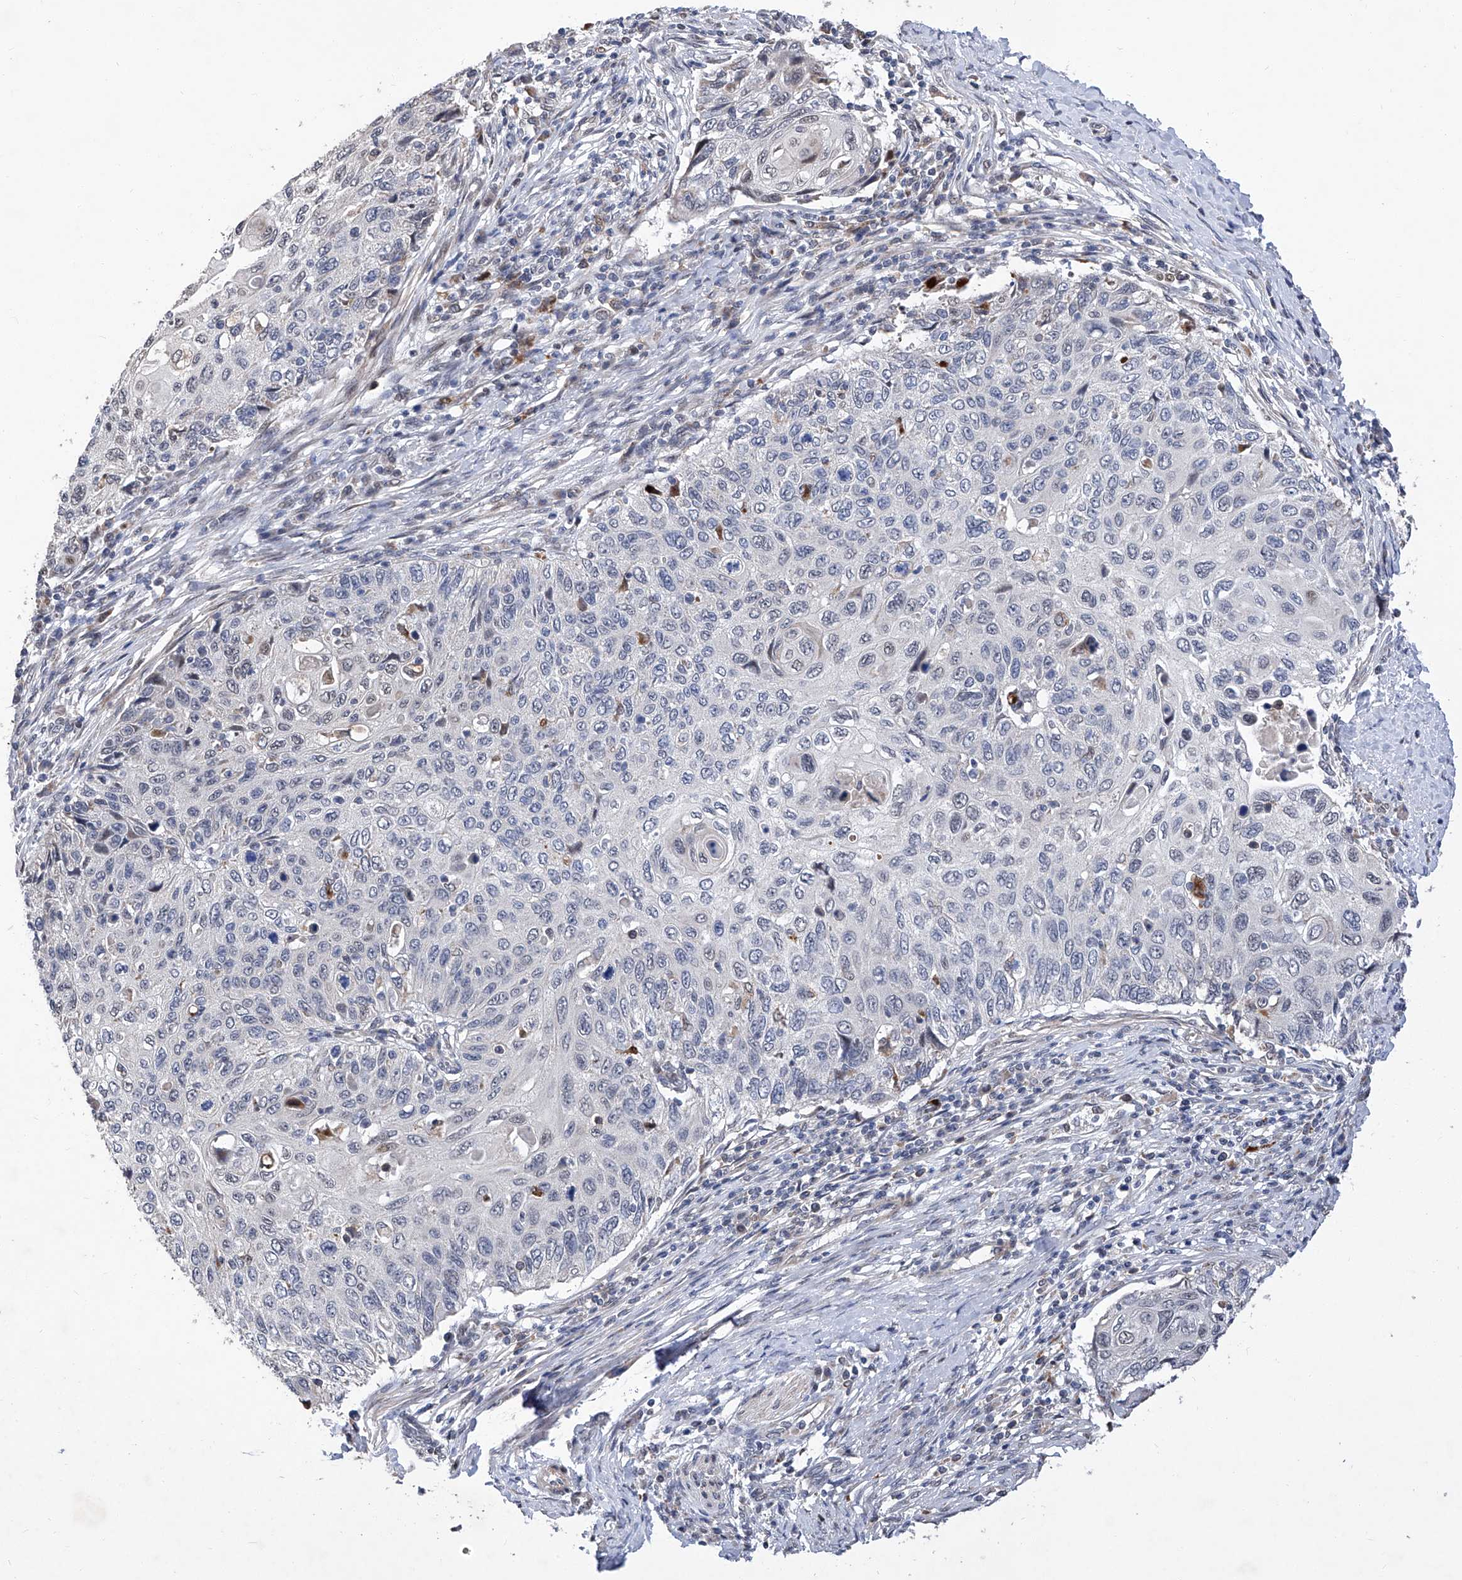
{"staining": {"intensity": "negative", "quantity": "none", "location": "none"}, "tissue": "cervical cancer", "cell_type": "Tumor cells", "image_type": "cancer", "snomed": [{"axis": "morphology", "description": "Squamous cell carcinoma, NOS"}, {"axis": "topography", "description": "Cervix"}], "caption": "Immunohistochemistry image of human cervical squamous cell carcinoma stained for a protein (brown), which reveals no expression in tumor cells.", "gene": "FARP2", "patient": {"sex": "female", "age": 70}}